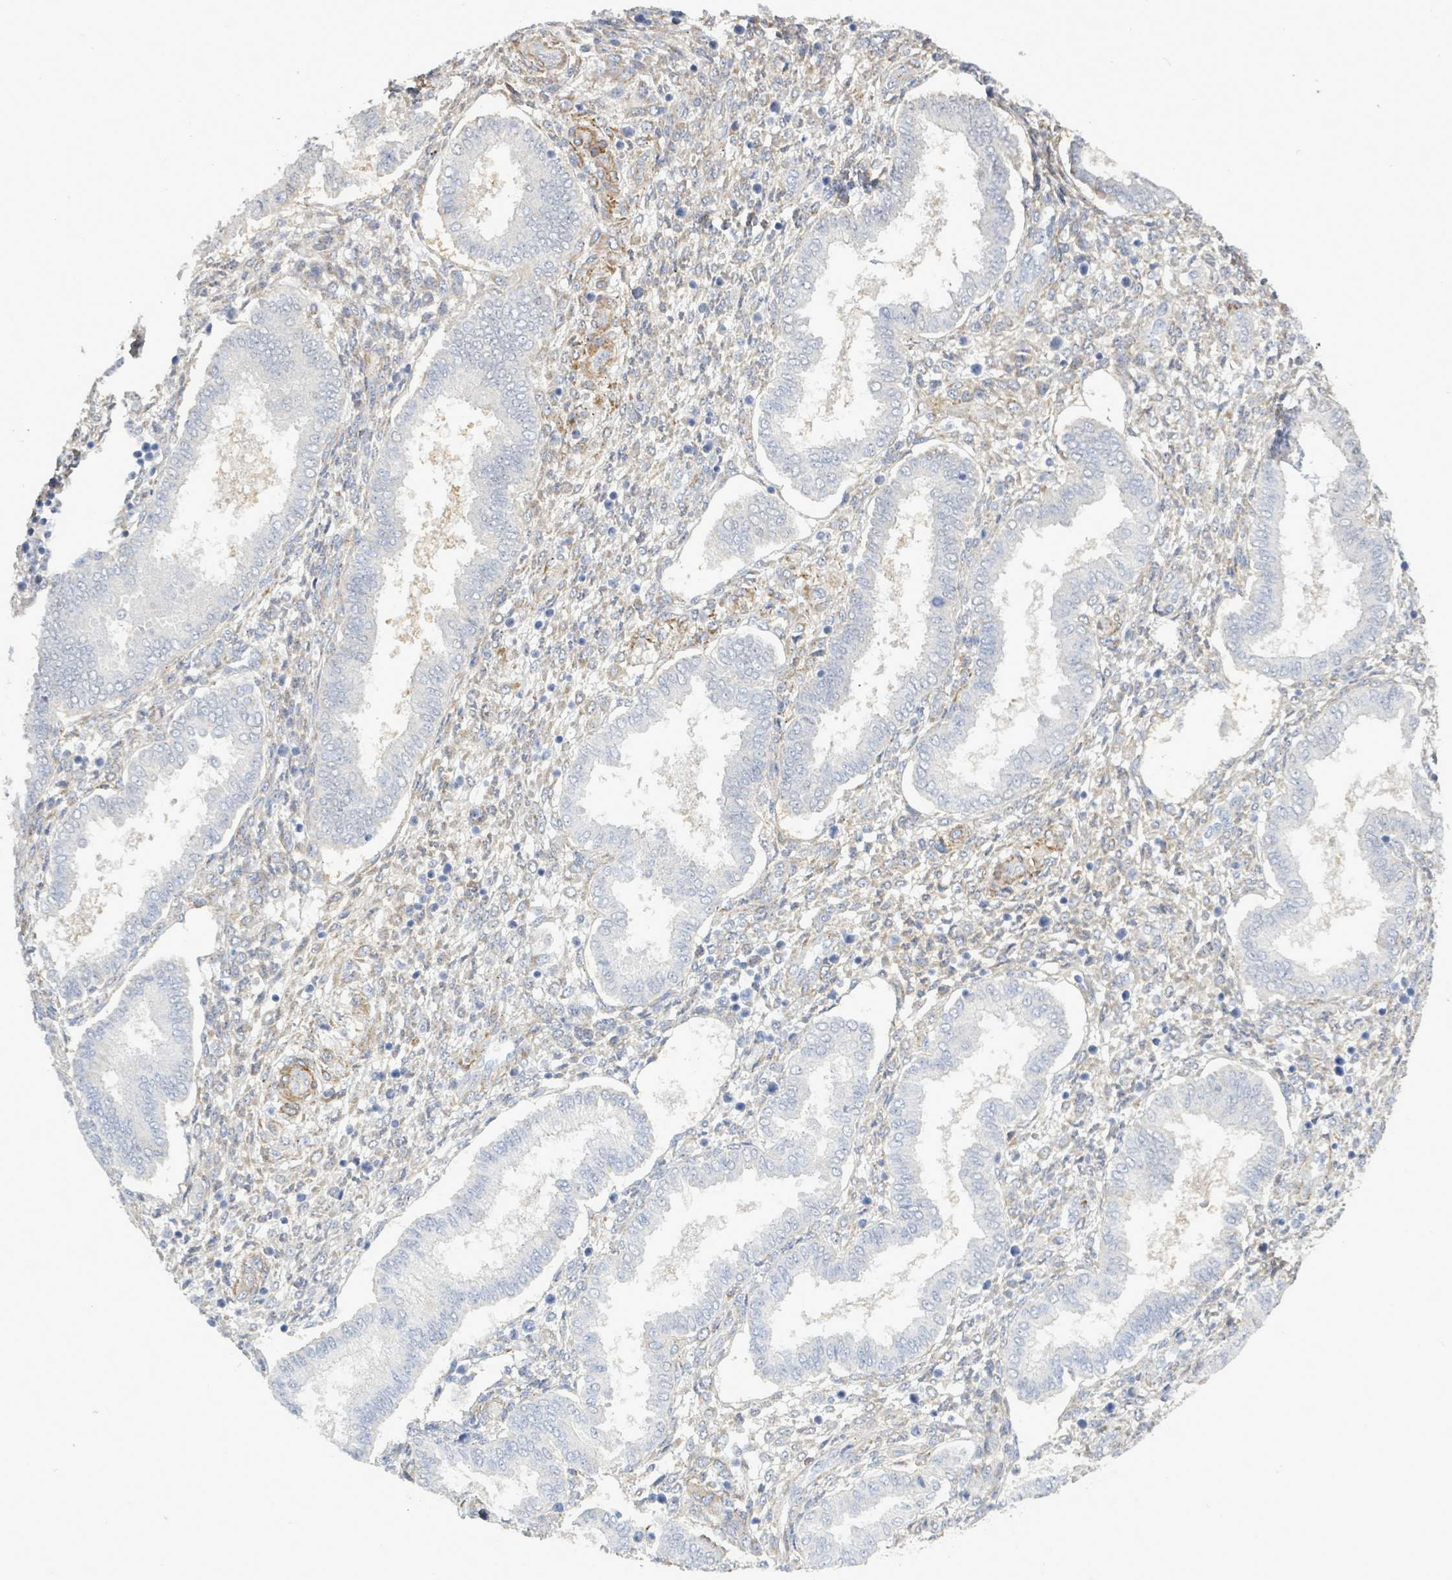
{"staining": {"intensity": "weak", "quantity": "<25%", "location": "cytoplasmic/membranous"}, "tissue": "endometrium", "cell_type": "Cells in endometrial stroma", "image_type": "normal", "snomed": [{"axis": "morphology", "description": "Normal tissue, NOS"}, {"axis": "topography", "description": "Endometrium"}], "caption": "This is an immunohistochemistry image of benign endometrium. There is no expression in cells in endometrial stroma.", "gene": "DMRTC1B", "patient": {"sex": "female", "age": 24}}